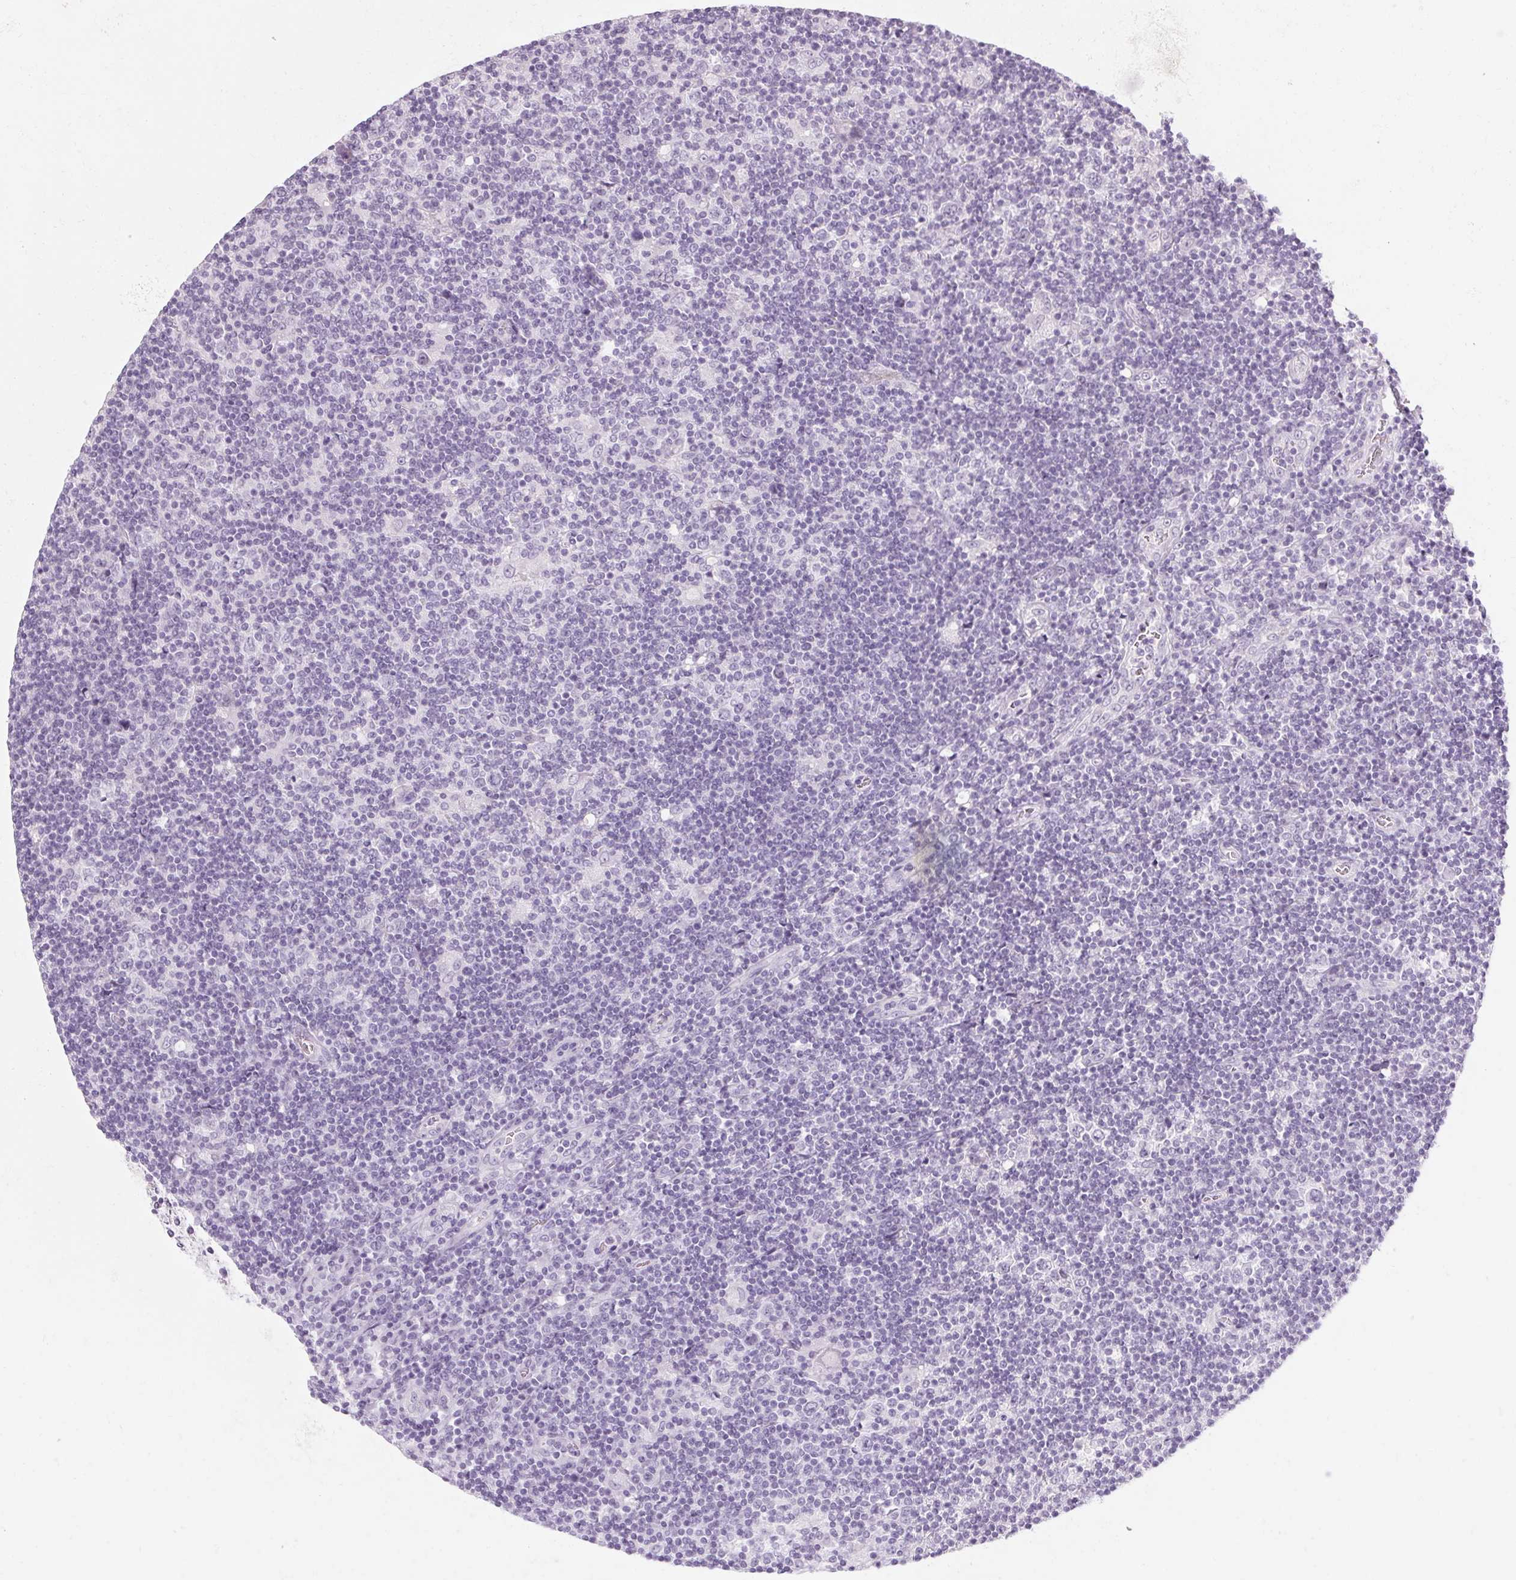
{"staining": {"intensity": "negative", "quantity": "none", "location": "none"}, "tissue": "lymphoma", "cell_type": "Tumor cells", "image_type": "cancer", "snomed": [{"axis": "morphology", "description": "Hodgkin's disease, NOS"}, {"axis": "topography", "description": "Lymph node"}], "caption": "Tumor cells are negative for brown protein staining in lymphoma.", "gene": "RPTN", "patient": {"sex": "male", "age": 40}}